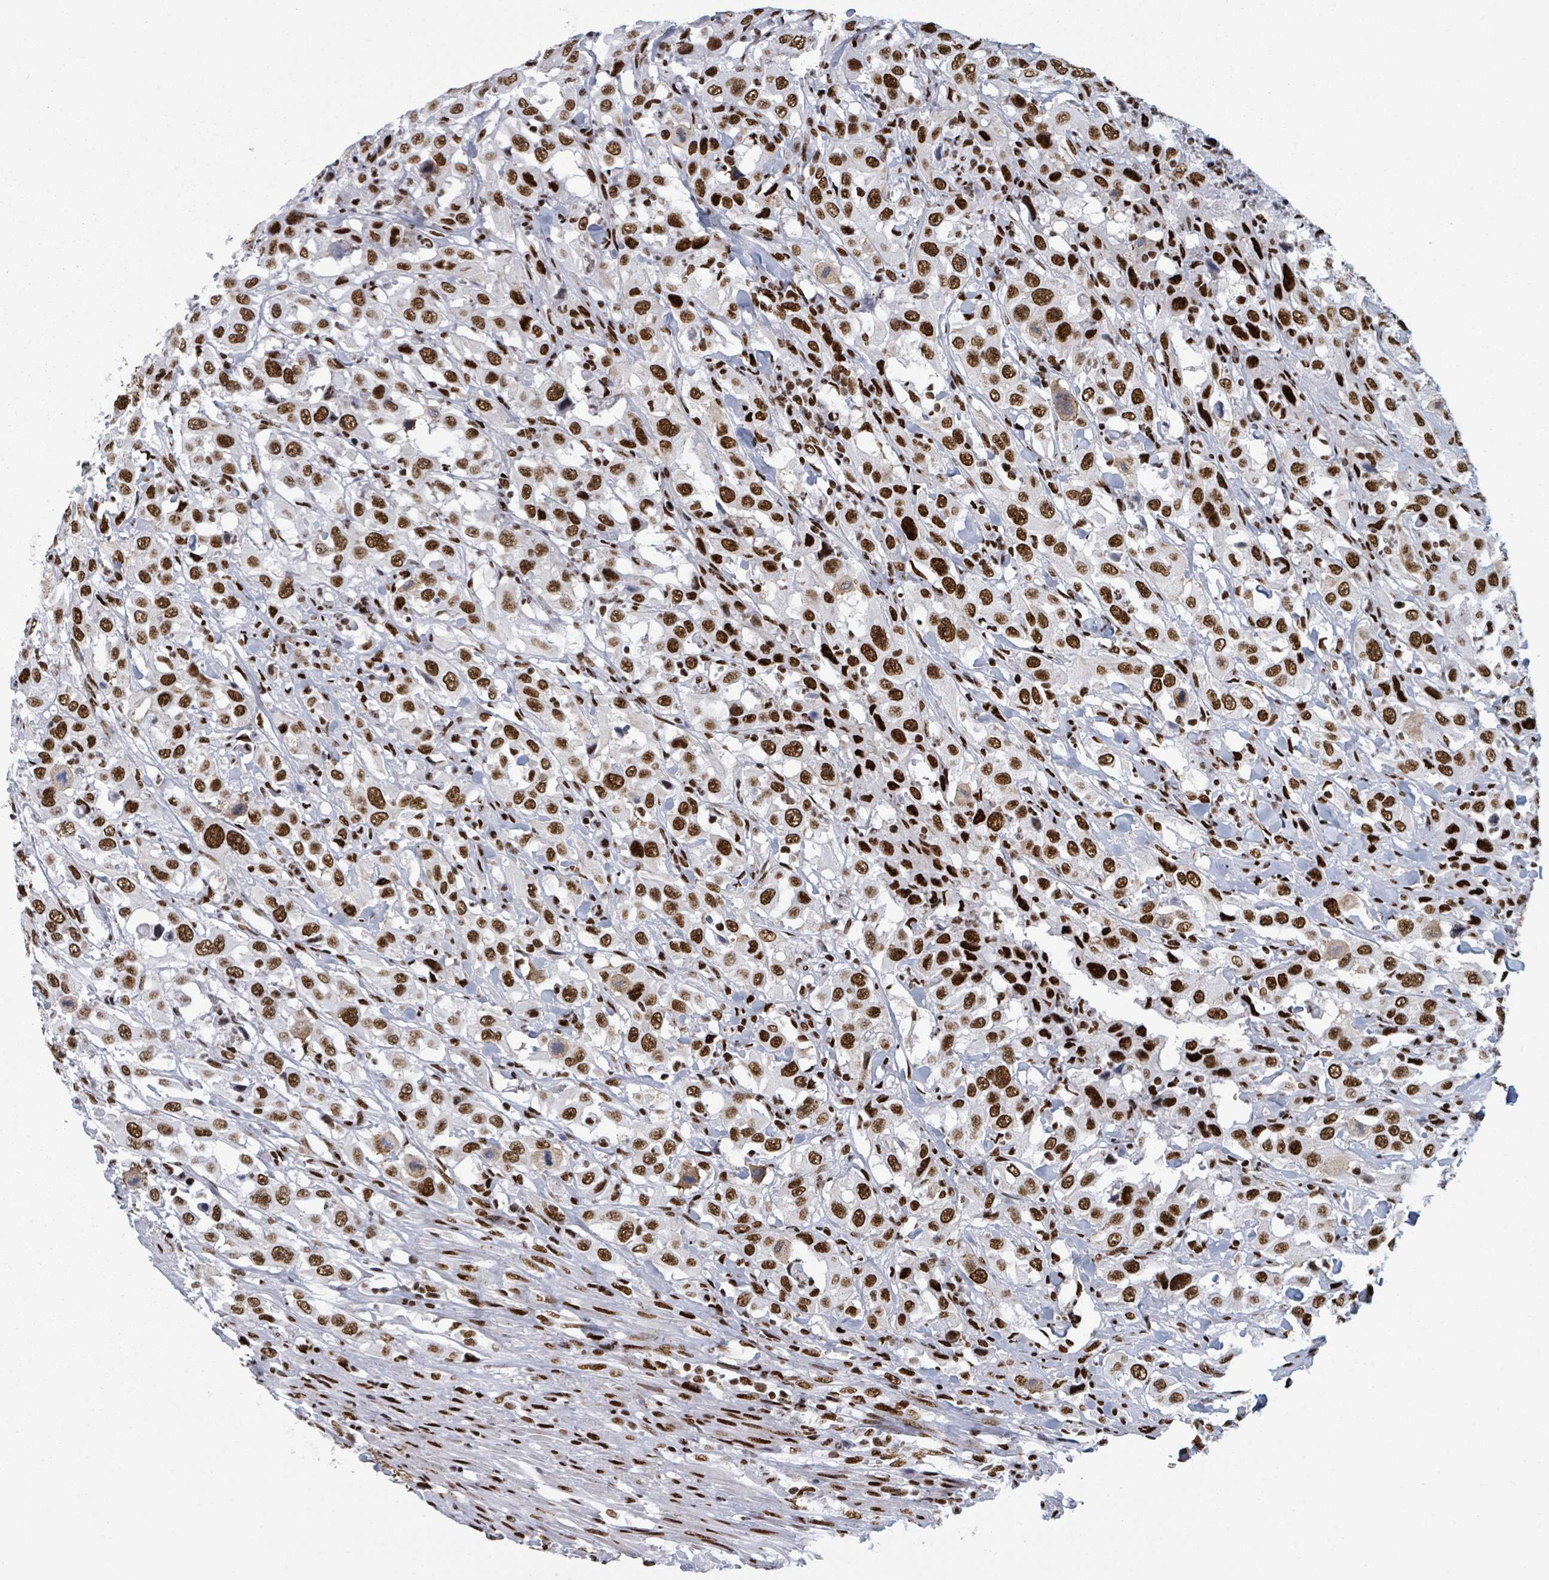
{"staining": {"intensity": "strong", "quantity": ">75%", "location": "nuclear"}, "tissue": "urothelial cancer", "cell_type": "Tumor cells", "image_type": "cancer", "snomed": [{"axis": "morphology", "description": "Urothelial carcinoma, High grade"}, {"axis": "topography", "description": "Urinary bladder"}], "caption": "Protein expression analysis of urothelial carcinoma (high-grade) displays strong nuclear expression in about >75% of tumor cells.", "gene": "DHX16", "patient": {"sex": "male", "age": 61}}